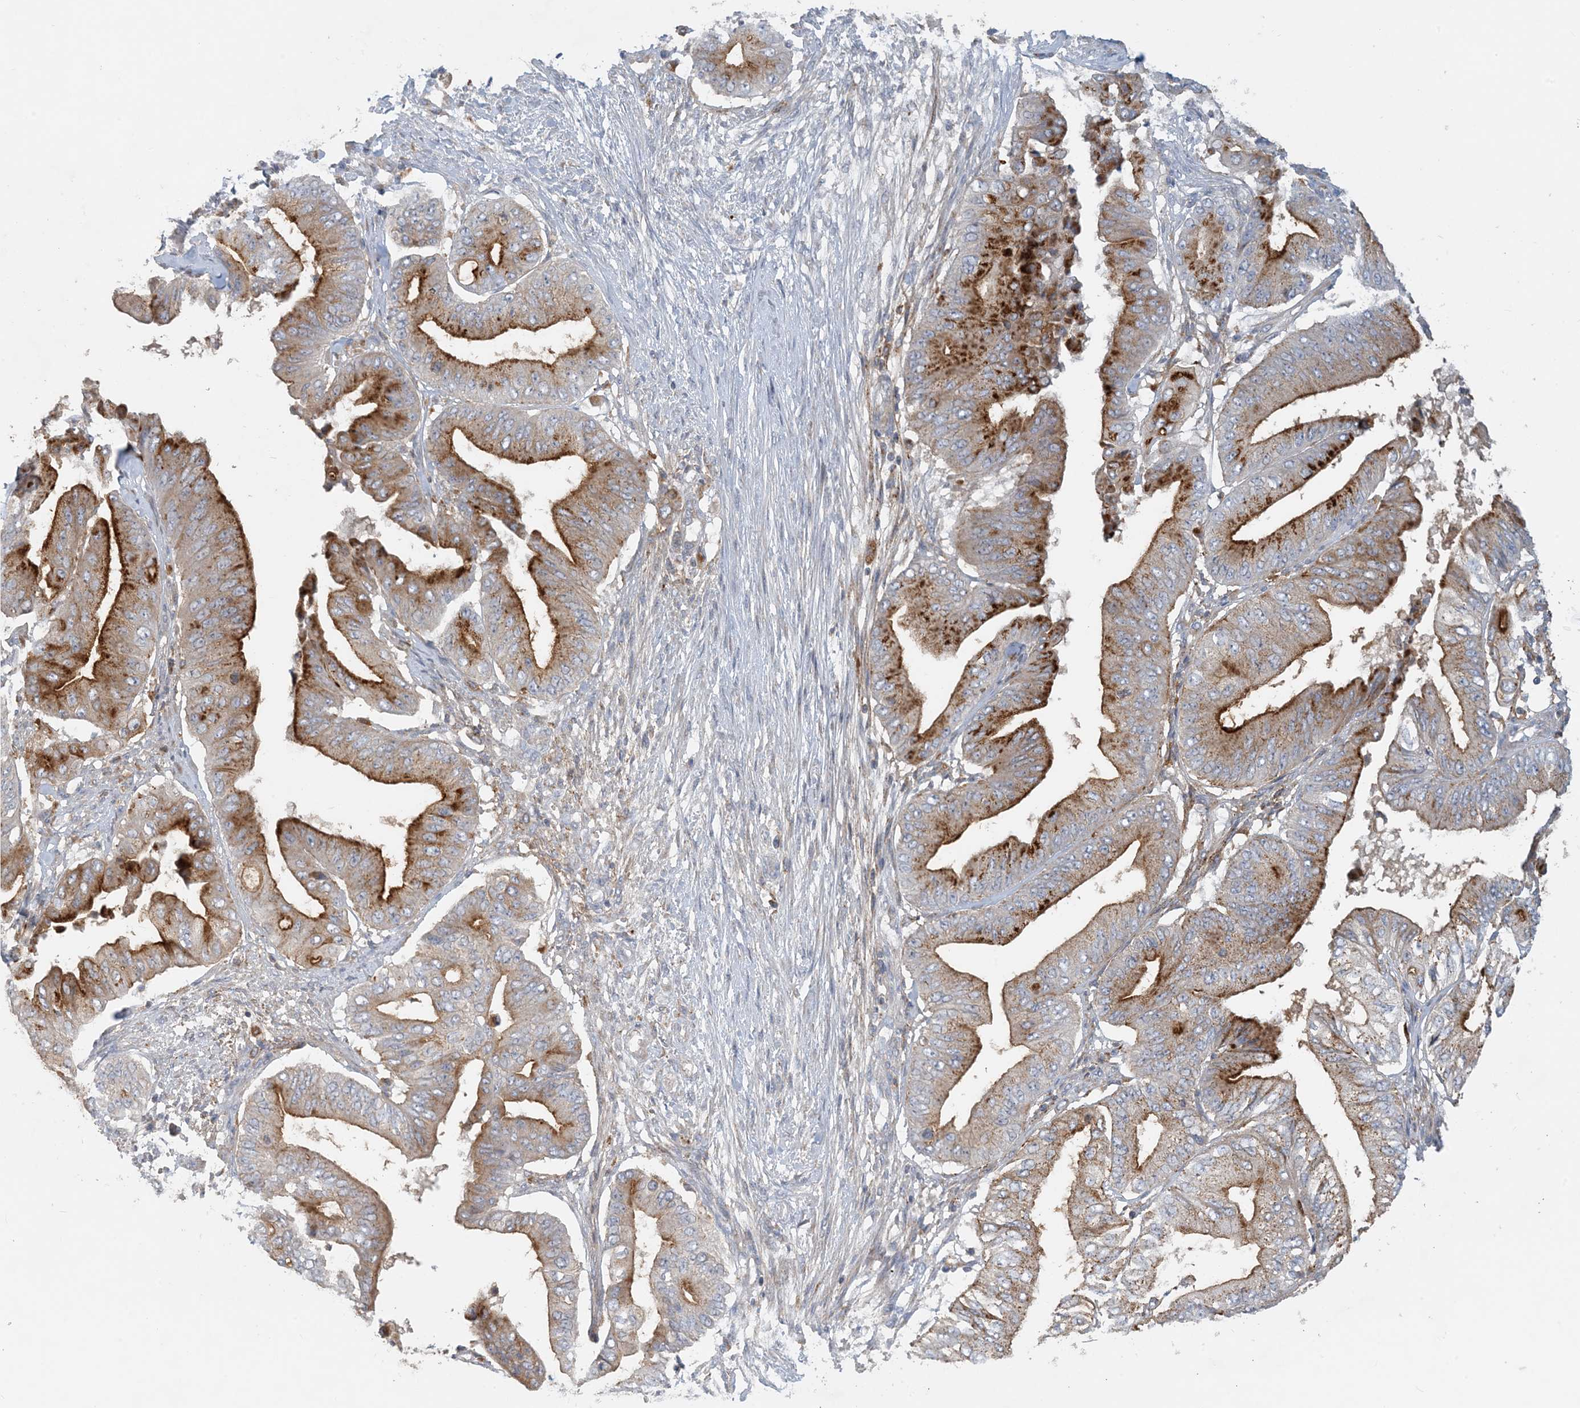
{"staining": {"intensity": "strong", "quantity": ">75%", "location": "cytoplasmic/membranous"}, "tissue": "pancreatic cancer", "cell_type": "Tumor cells", "image_type": "cancer", "snomed": [{"axis": "morphology", "description": "Adenocarcinoma, NOS"}, {"axis": "topography", "description": "Pancreas"}], "caption": "Adenocarcinoma (pancreatic) was stained to show a protein in brown. There is high levels of strong cytoplasmic/membranous staining in about >75% of tumor cells.", "gene": "SPPL2A", "patient": {"sex": "female", "age": 77}}